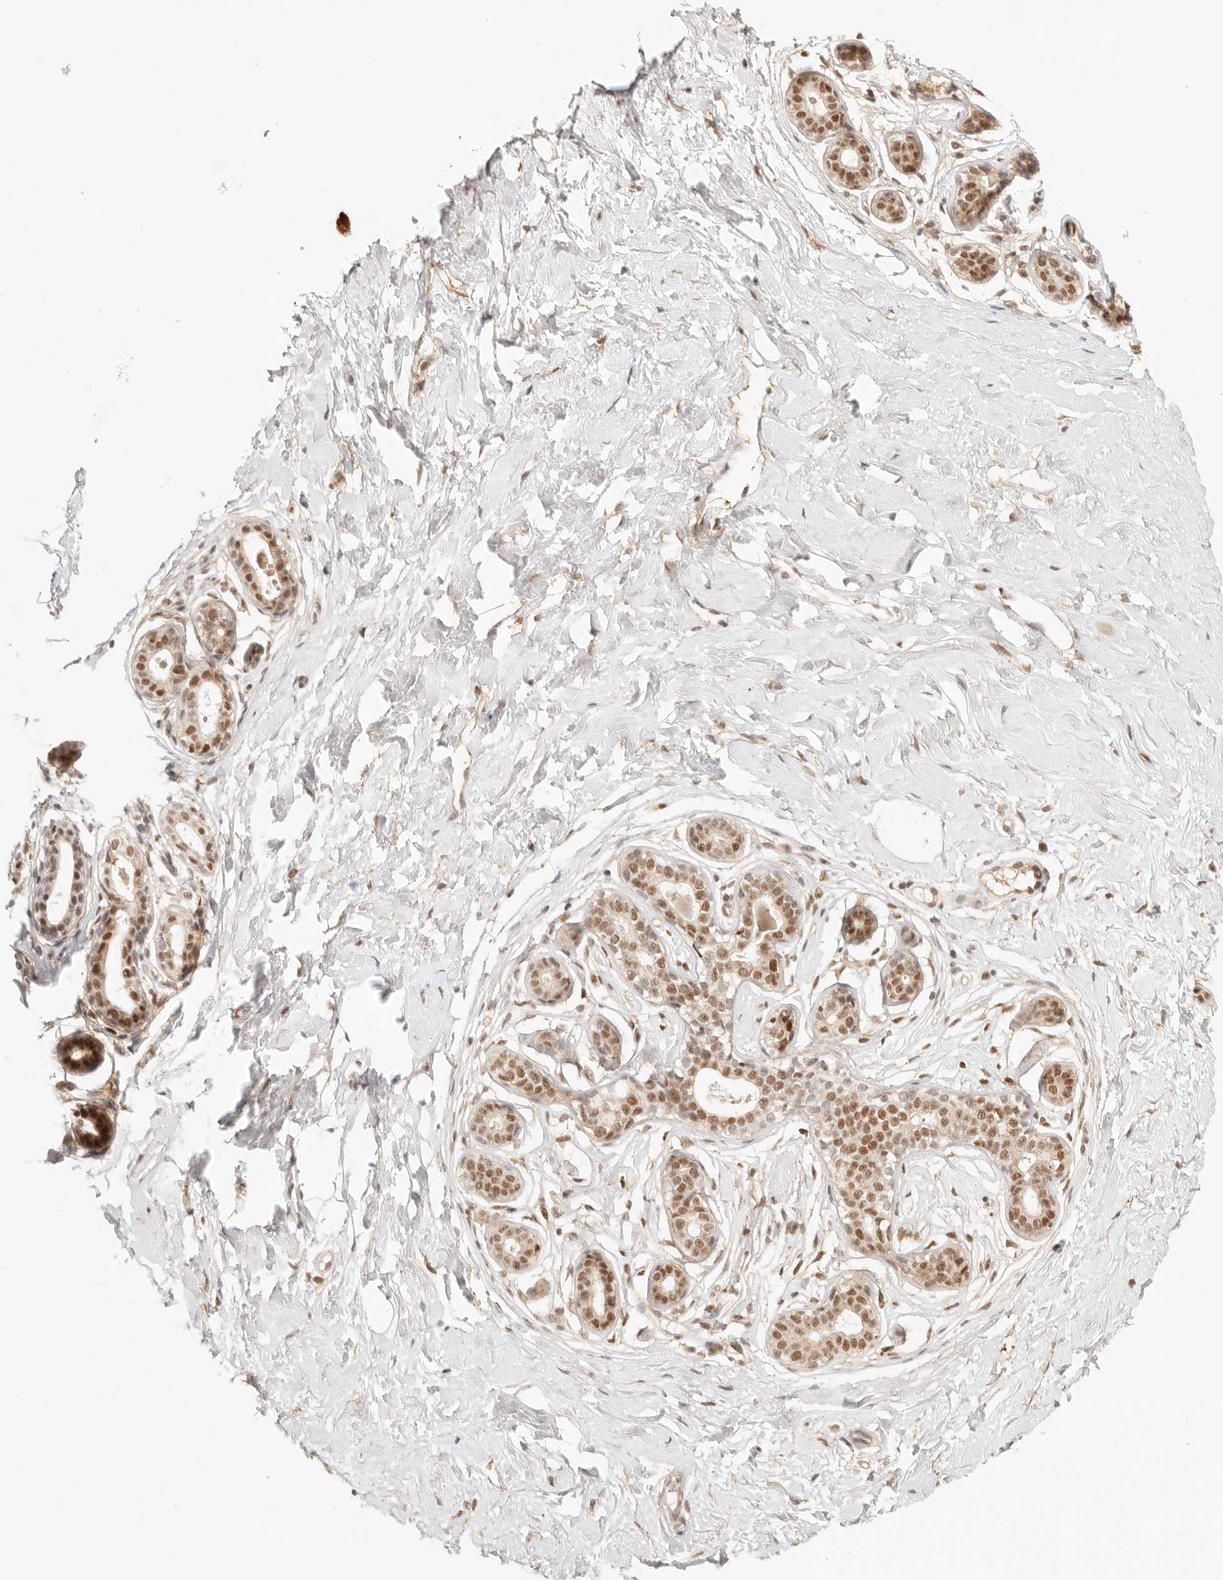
{"staining": {"intensity": "weak", "quantity": ">75%", "location": "cytoplasmic/membranous,nuclear"}, "tissue": "breast", "cell_type": "Adipocytes", "image_type": "normal", "snomed": [{"axis": "morphology", "description": "Normal tissue, NOS"}, {"axis": "morphology", "description": "Adenoma, NOS"}, {"axis": "topography", "description": "Breast"}], "caption": "High-magnification brightfield microscopy of normal breast stained with DAB (3,3'-diaminobenzidine) (brown) and counterstained with hematoxylin (blue). adipocytes exhibit weak cytoplasmic/membranous,nuclear positivity is seen in about>75% of cells.", "gene": "GTF2E2", "patient": {"sex": "female", "age": 23}}